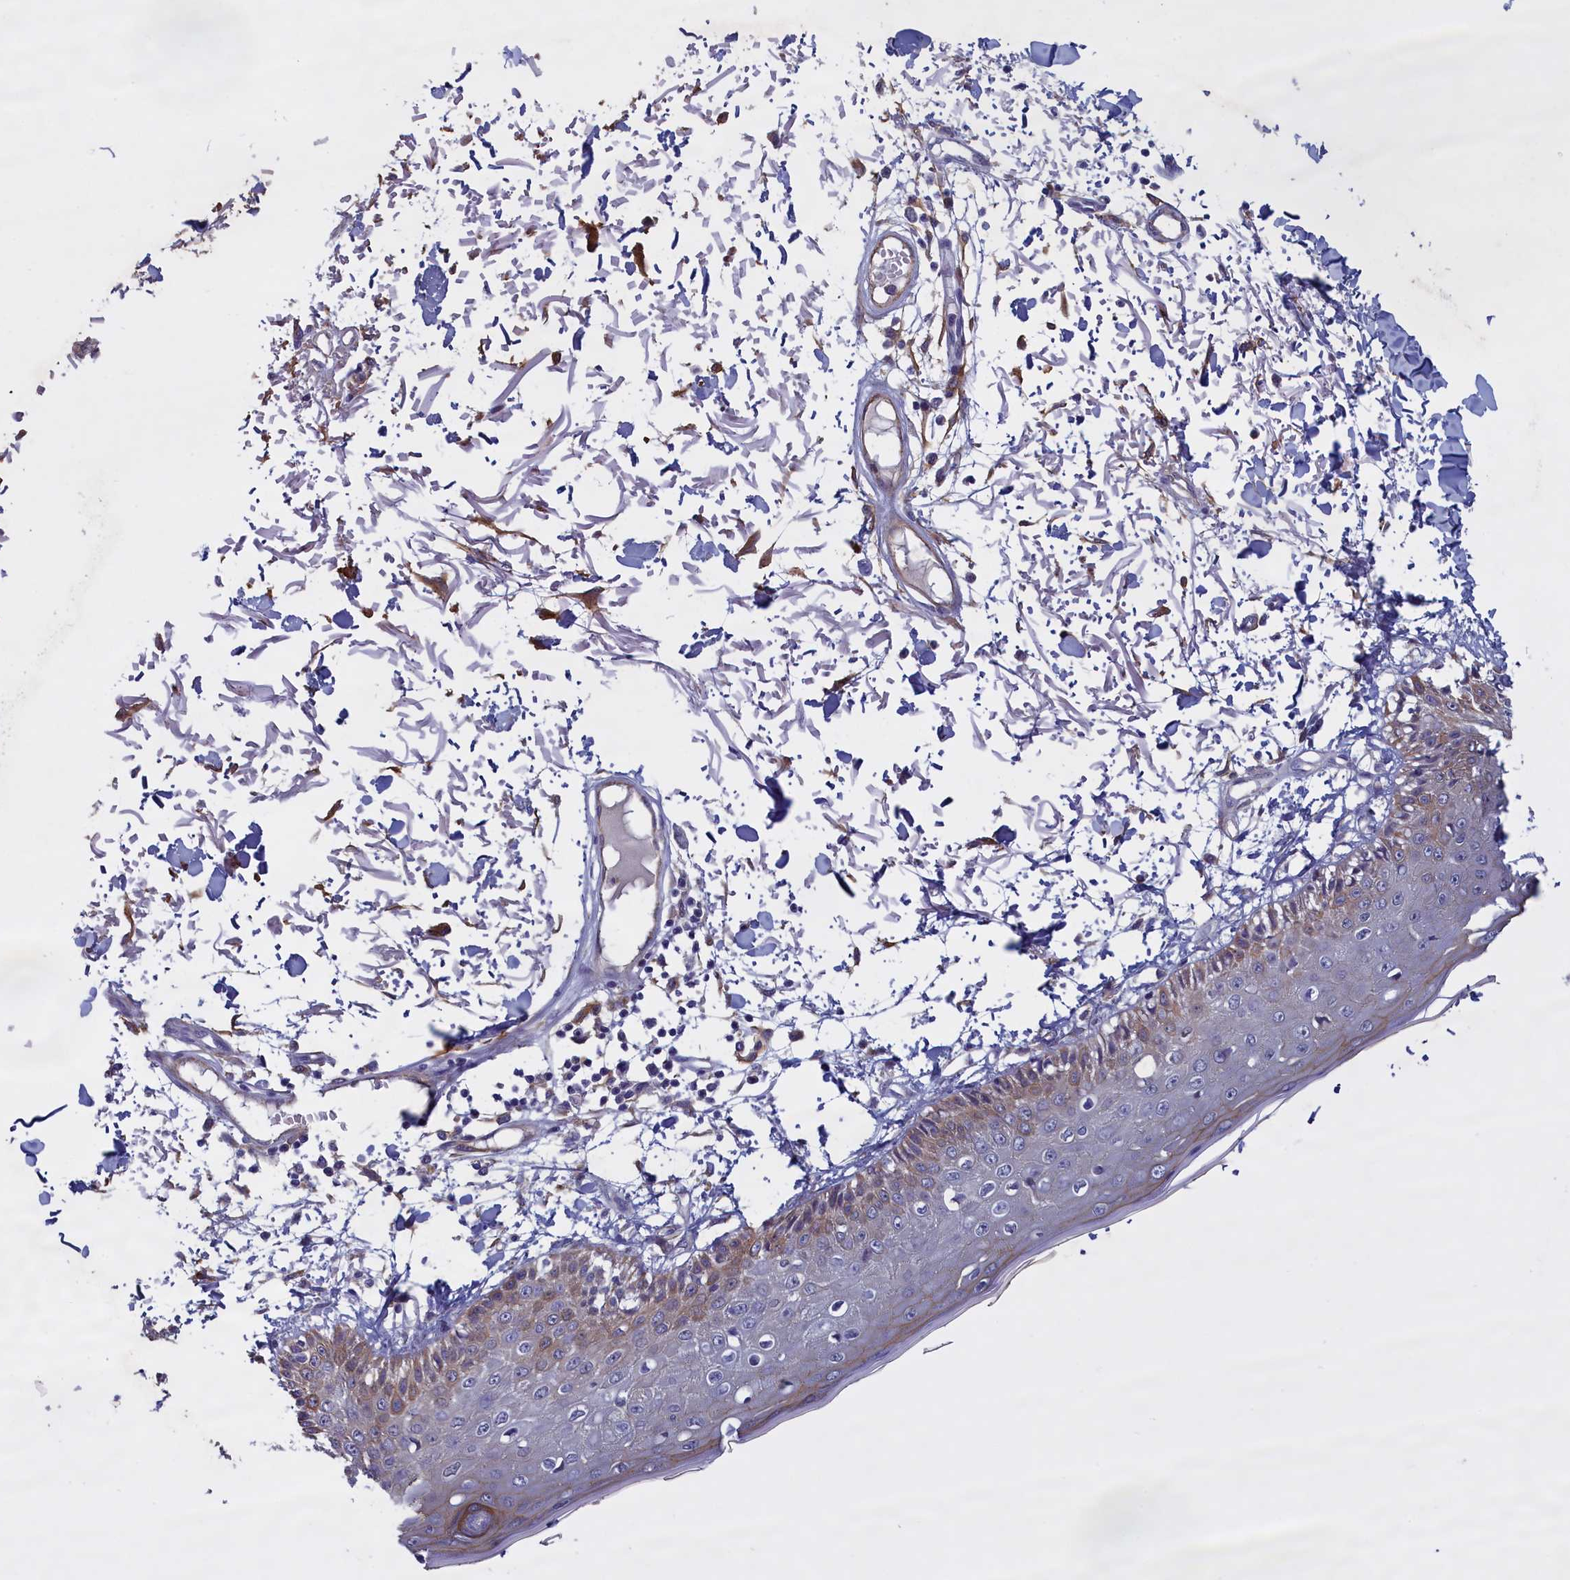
{"staining": {"intensity": "moderate", "quantity": ">75%", "location": "cytoplasmic/membranous"}, "tissue": "skin", "cell_type": "Fibroblasts", "image_type": "normal", "snomed": [{"axis": "morphology", "description": "Normal tissue, NOS"}, {"axis": "morphology", "description": "Squamous cell carcinoma, NOS"}, {"axis": "topography", "description": "Skin"}, {"axis": "topography", "description": "Peripheral nerve tissue"}], "caption": "Immunohistochemistry photomicrograph of normal human skin stained for a protein (brown), which reveals medium levels of moderate cytoplasmic/membranous positivity in approximately >75% of fibroblasts.", "gene": "COL19A1", "patient": {"sex": "male", "age": 83}}